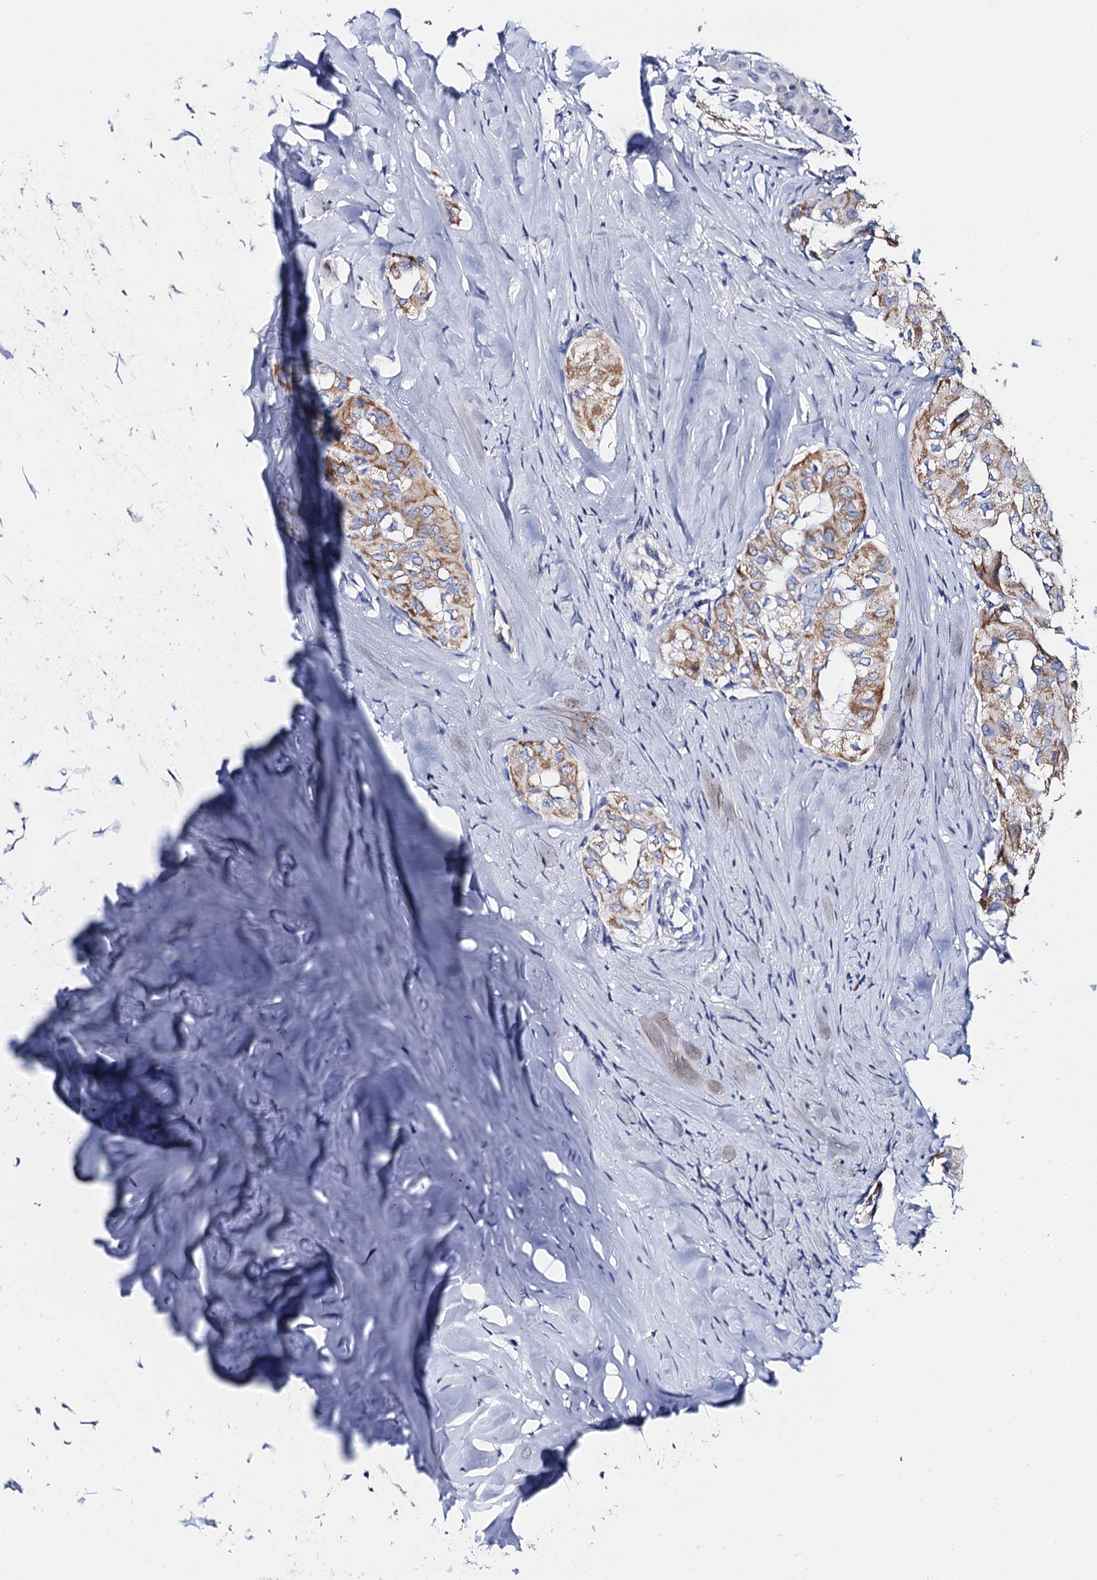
{"staining": {"intensity": "moderate", "quantity": "25%-75%", "location": "cytoplasmic/membranous"}, "tissue": "thyroid cancer", "cell_type": "Tumor cells", "image_type": "cancer", "snomed": [{"axis": "morphology", "description": "Papillary adenocarcinoma, NOS"}, {"axis": "topography", "description": "Thyroid gland"}], "caption": "Immunohistochemistry micrograph of neoplastic tissue: human thyroid papillary adenocarcinoma stained using immunohistochemistry exhibits medium levels of moderate protein expression localized specifically in the cytoplasmic/membranous of tumor cells, appearing as a cytoplasmic/membranous brown color.", "gene": "ACADSB", "patient": {"sex": "female", "age": 59}}